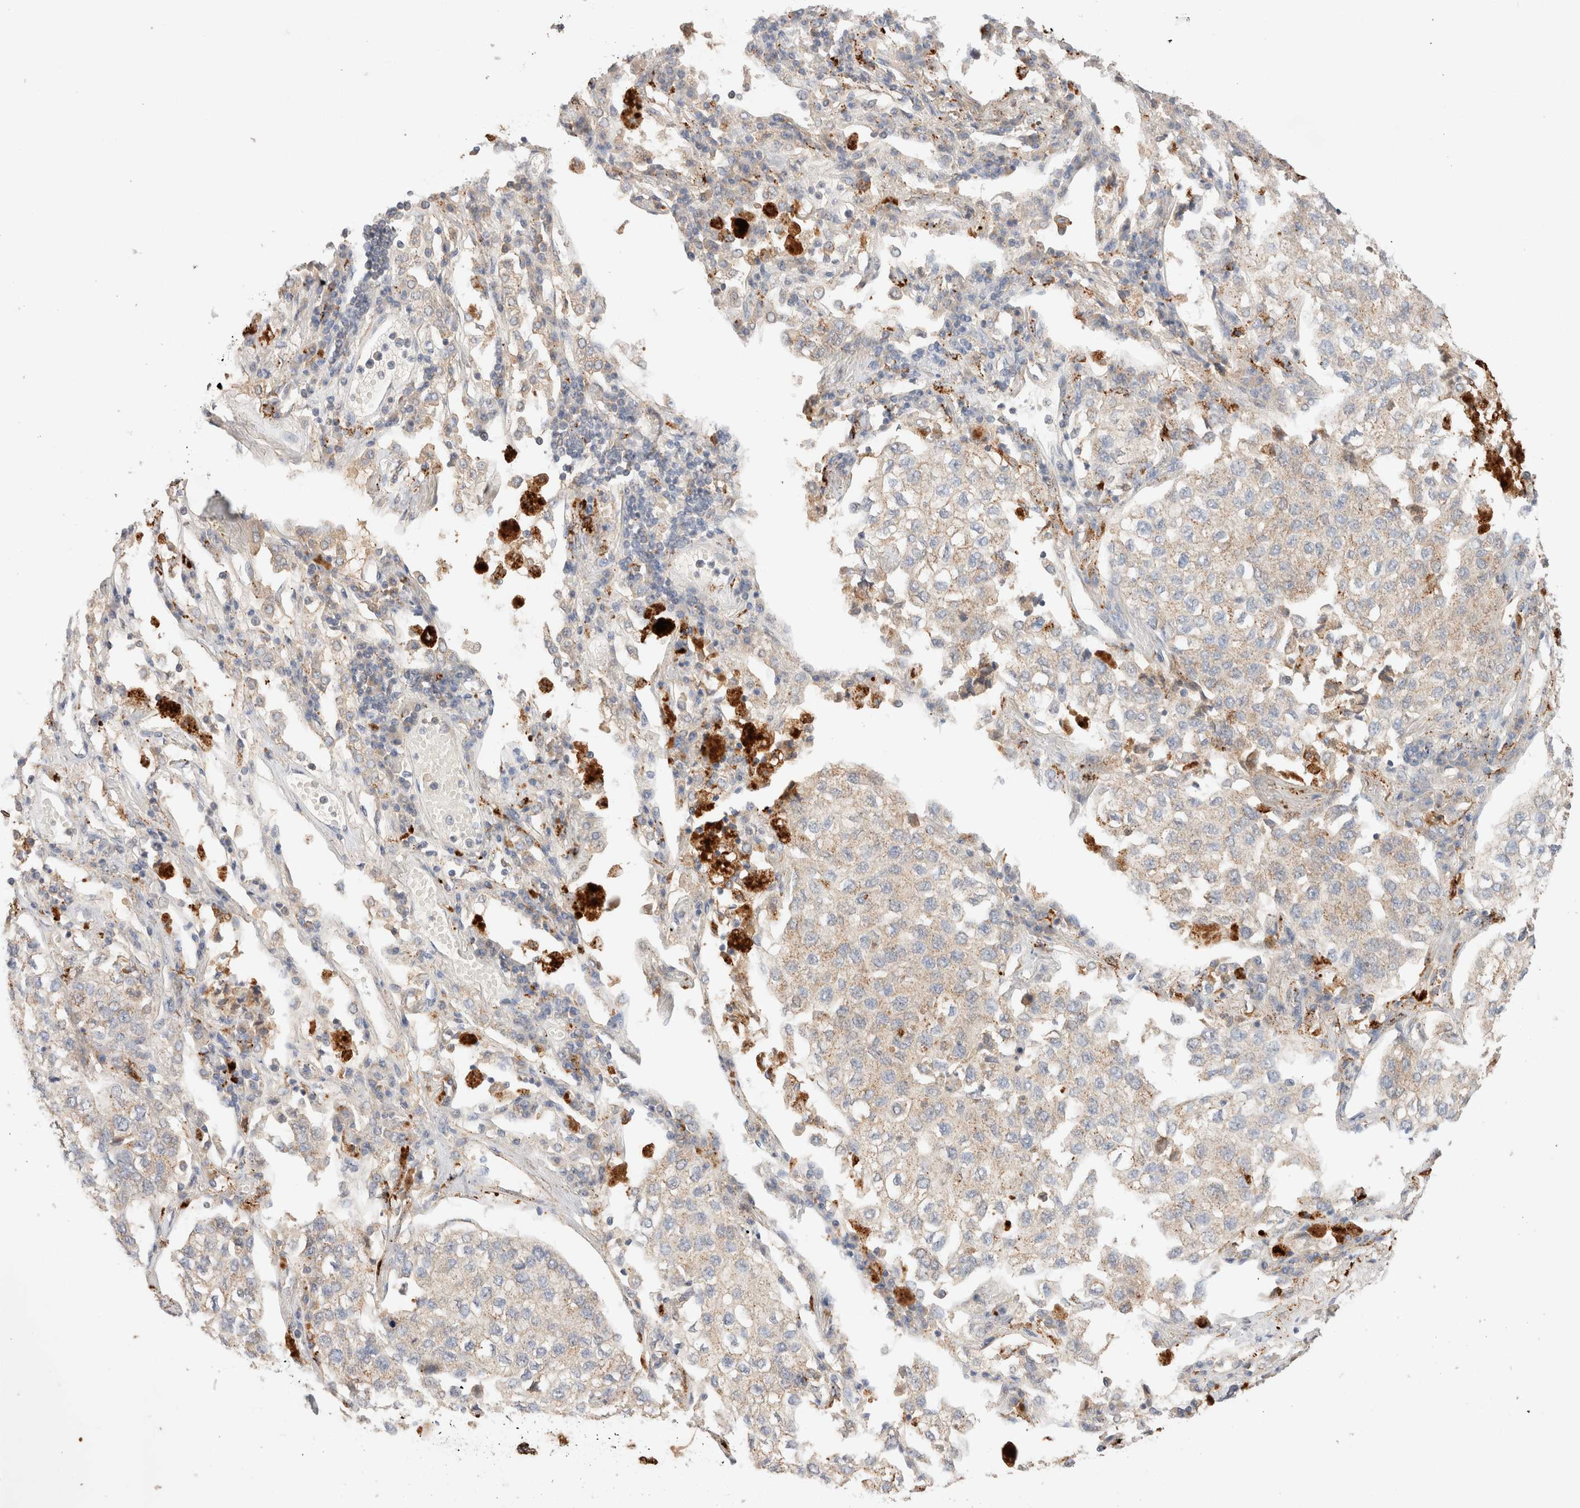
{"staining": {"intensity": "weak", "quantity": "<25%", "location": "cytoplasmic/membranous"}, "tissue": "lung cancer", "cell_type": "Tumor cells", "image_type": "cancer", "snomed": [{"axis": "morphology", "description": "Adenocarcinoma, NOS"}, {"axis": "topography", "description": "Lung"}], "caption": "DAB (3,3'-diaminobenzidine) immunohistochemical staining of adenocarcinoma (lung) reveals no significant positivity in tumor cells.", "gene": "RABEPK", "patient": {"sex": "male", "age": 63}}